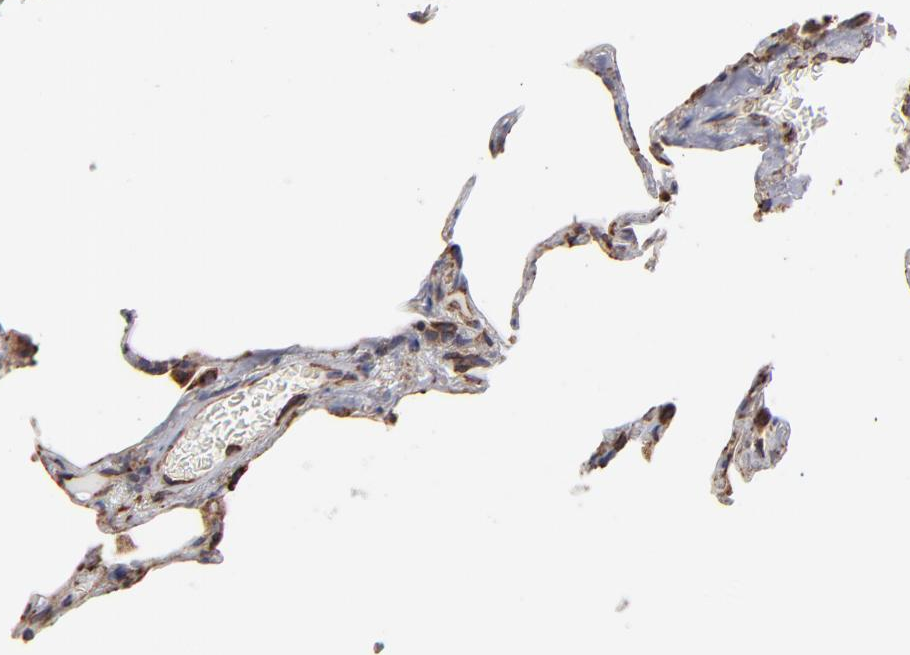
{"staining": {"intensity": "strong", "quantity": ">75%", "location": "cytoplasmic/membranous"}, "tissue": "lung", "cell_type": "Alveolar cells", "image_type": "normal", "snomed": [{"axis": "morphology", "description": "Normal tissue, NOS"}, {"axis": "topography", "description": "Lung"}], "caption": "This micrograph displays IHC staining of unremarkable human lung, with high strong cytoplasmic/membranous positivity in approximately >75% of alveolar cells.", "gene": "KTN1", "patient": {"sex": "female", "age": 75}}